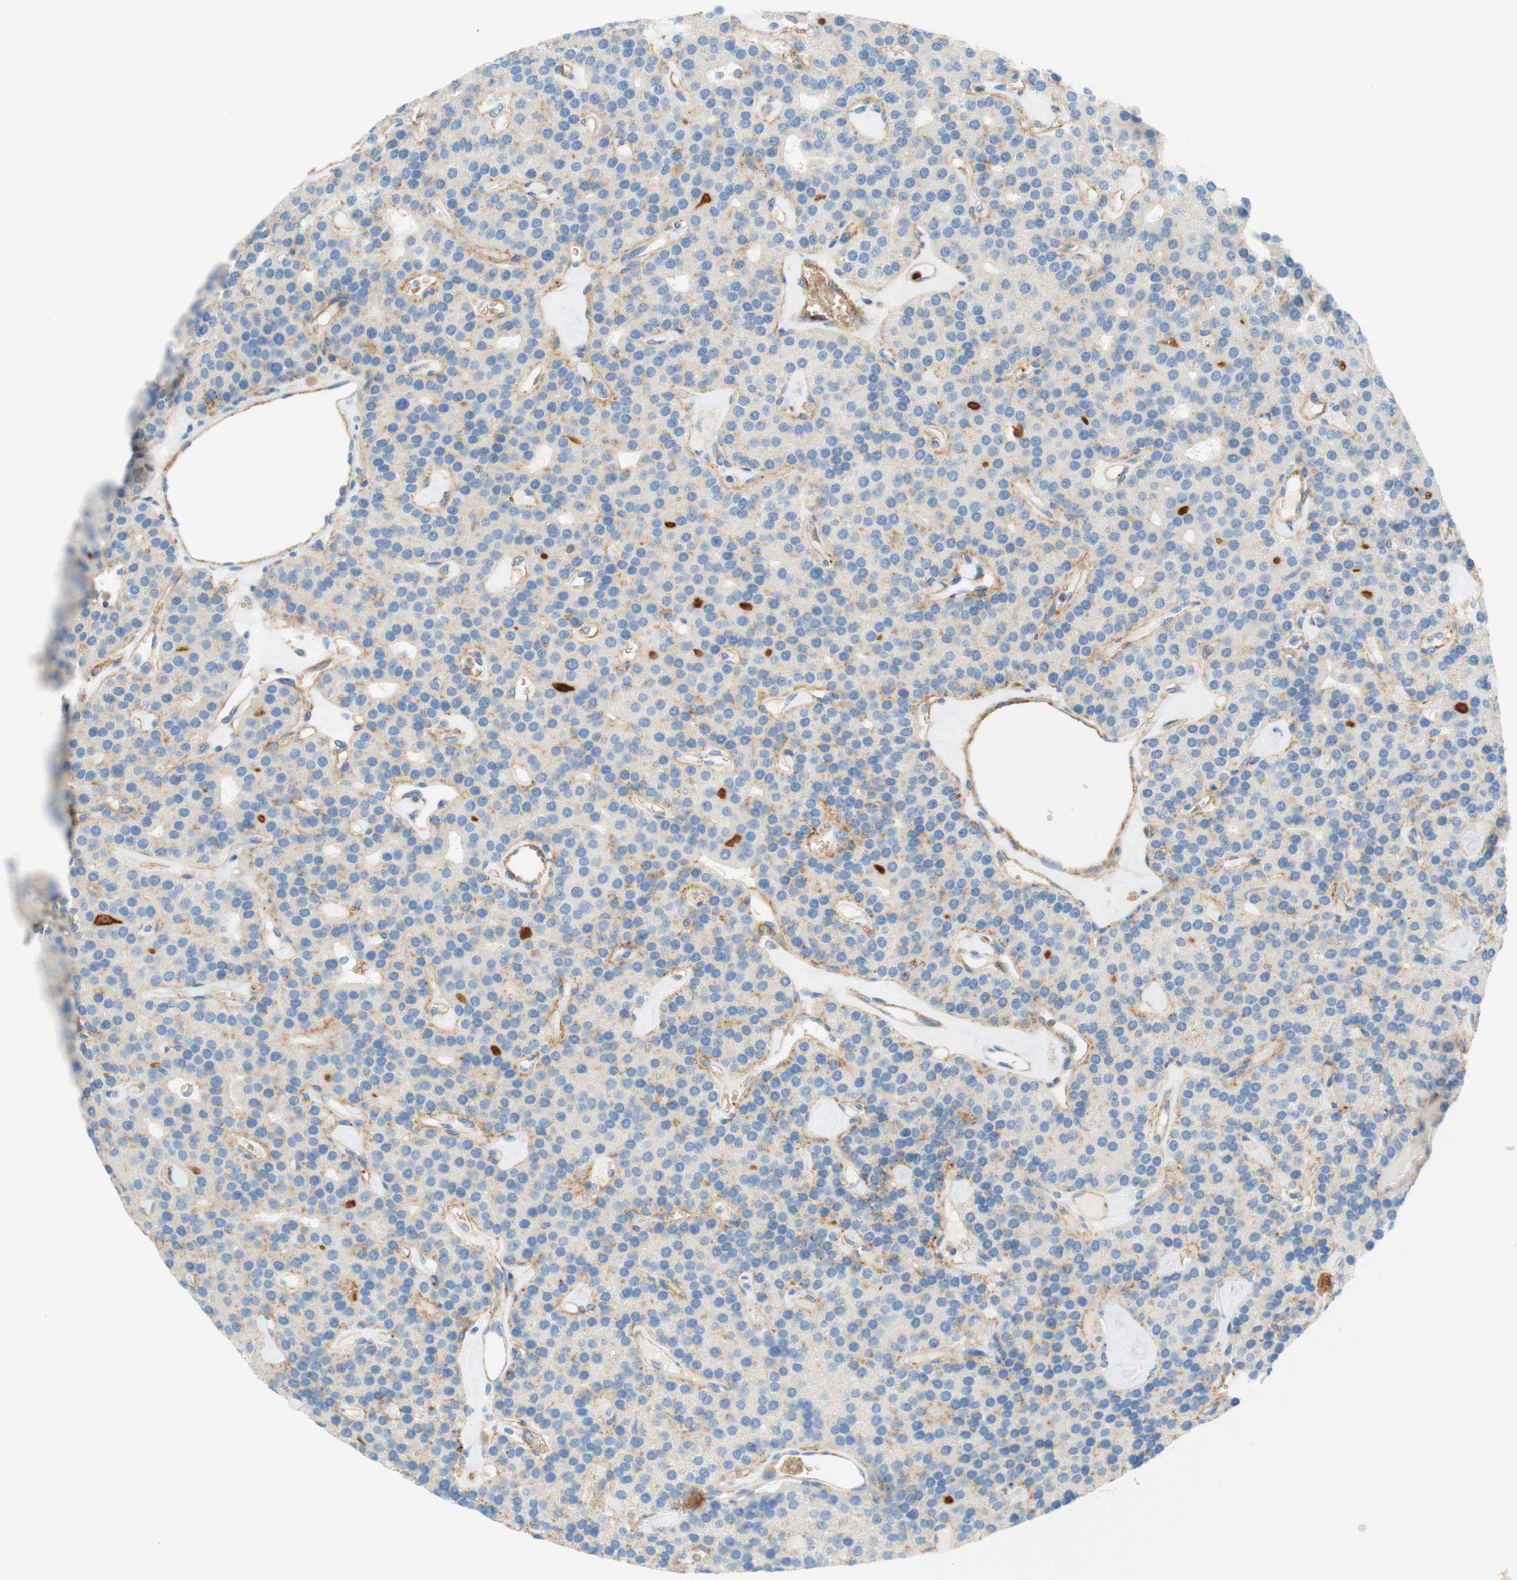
{"staining": {"intensity": "weak", "quantity": "<25%", "location": "cytoplasmic/membranous"}, "tissue": "parathyroid gland", "cell_type": "Glandular cells", "image_type": "normal", "snomed": [{"axis": "morphology", "description": "Normal tissue, NOS"}, {"axis": "morphology", "description": "Adenoma, NOS"}, {"axis": "topography", "description": "Parathyroid gland"}], "caption": "Protein analysis of normal parathyroid gland reveals no significant expression in glandular cells. The staining is performed using DAB (3,3'-diaminobenzidine) brown chromogen with nuclei counter-stained in using hematoxylin.", "gene": "STOM", "patient": {"sex": "female", "age": 86}}